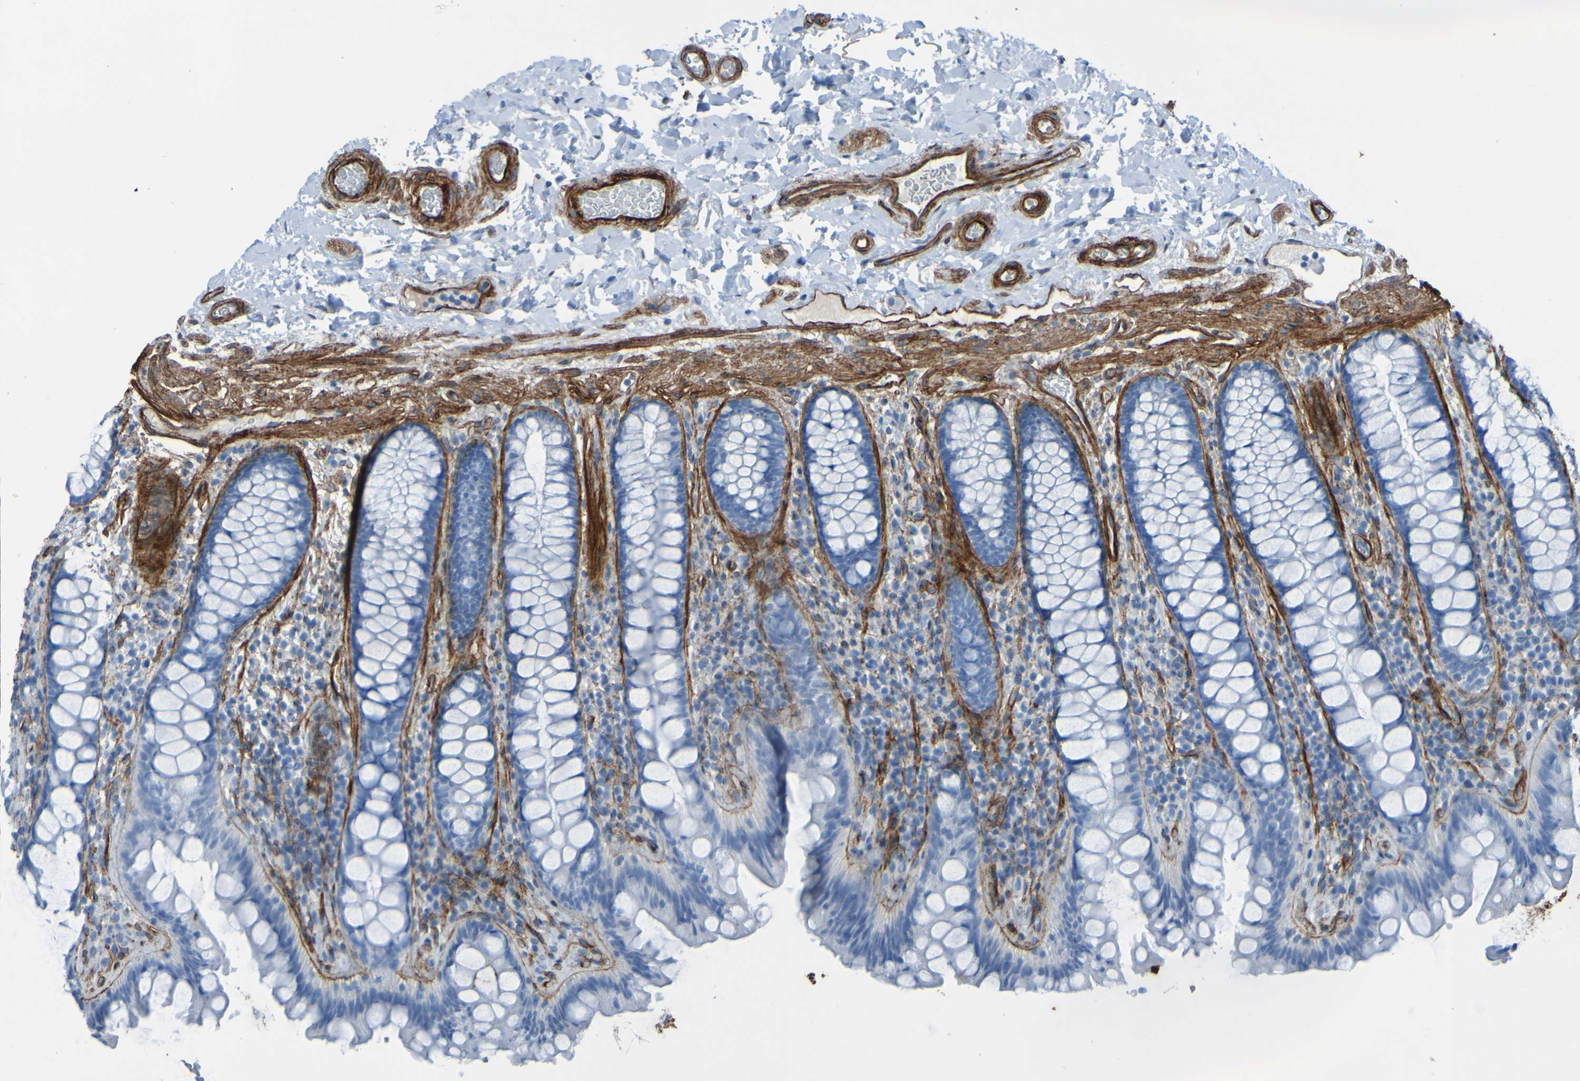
{"staining": {"intensity": "strong", "quantity": ">75%", "location": "cytoplasmic/membranous"}, "tissue": "colon", "cell_type": "Endothelial cells", "image_type": "normal", "snomed": [{"axis": "morphology", "description": "Normal tissue, NOS"}, {"axis": "topography", "description": "Colon"}], "caption": "Immunohistochemistry (IHC) histopathology image of unremarkable colon: human colon stained using immunohistochemistry (IHC) demonstrates high levels of strong protein expression localized specifically in the cytoplasmic/membranous of endothelial cells, appearing as a cytoplasmic/membranous brown color.", "gene": "COL4A2", "patient": {"sex": "female", "age": 80}}